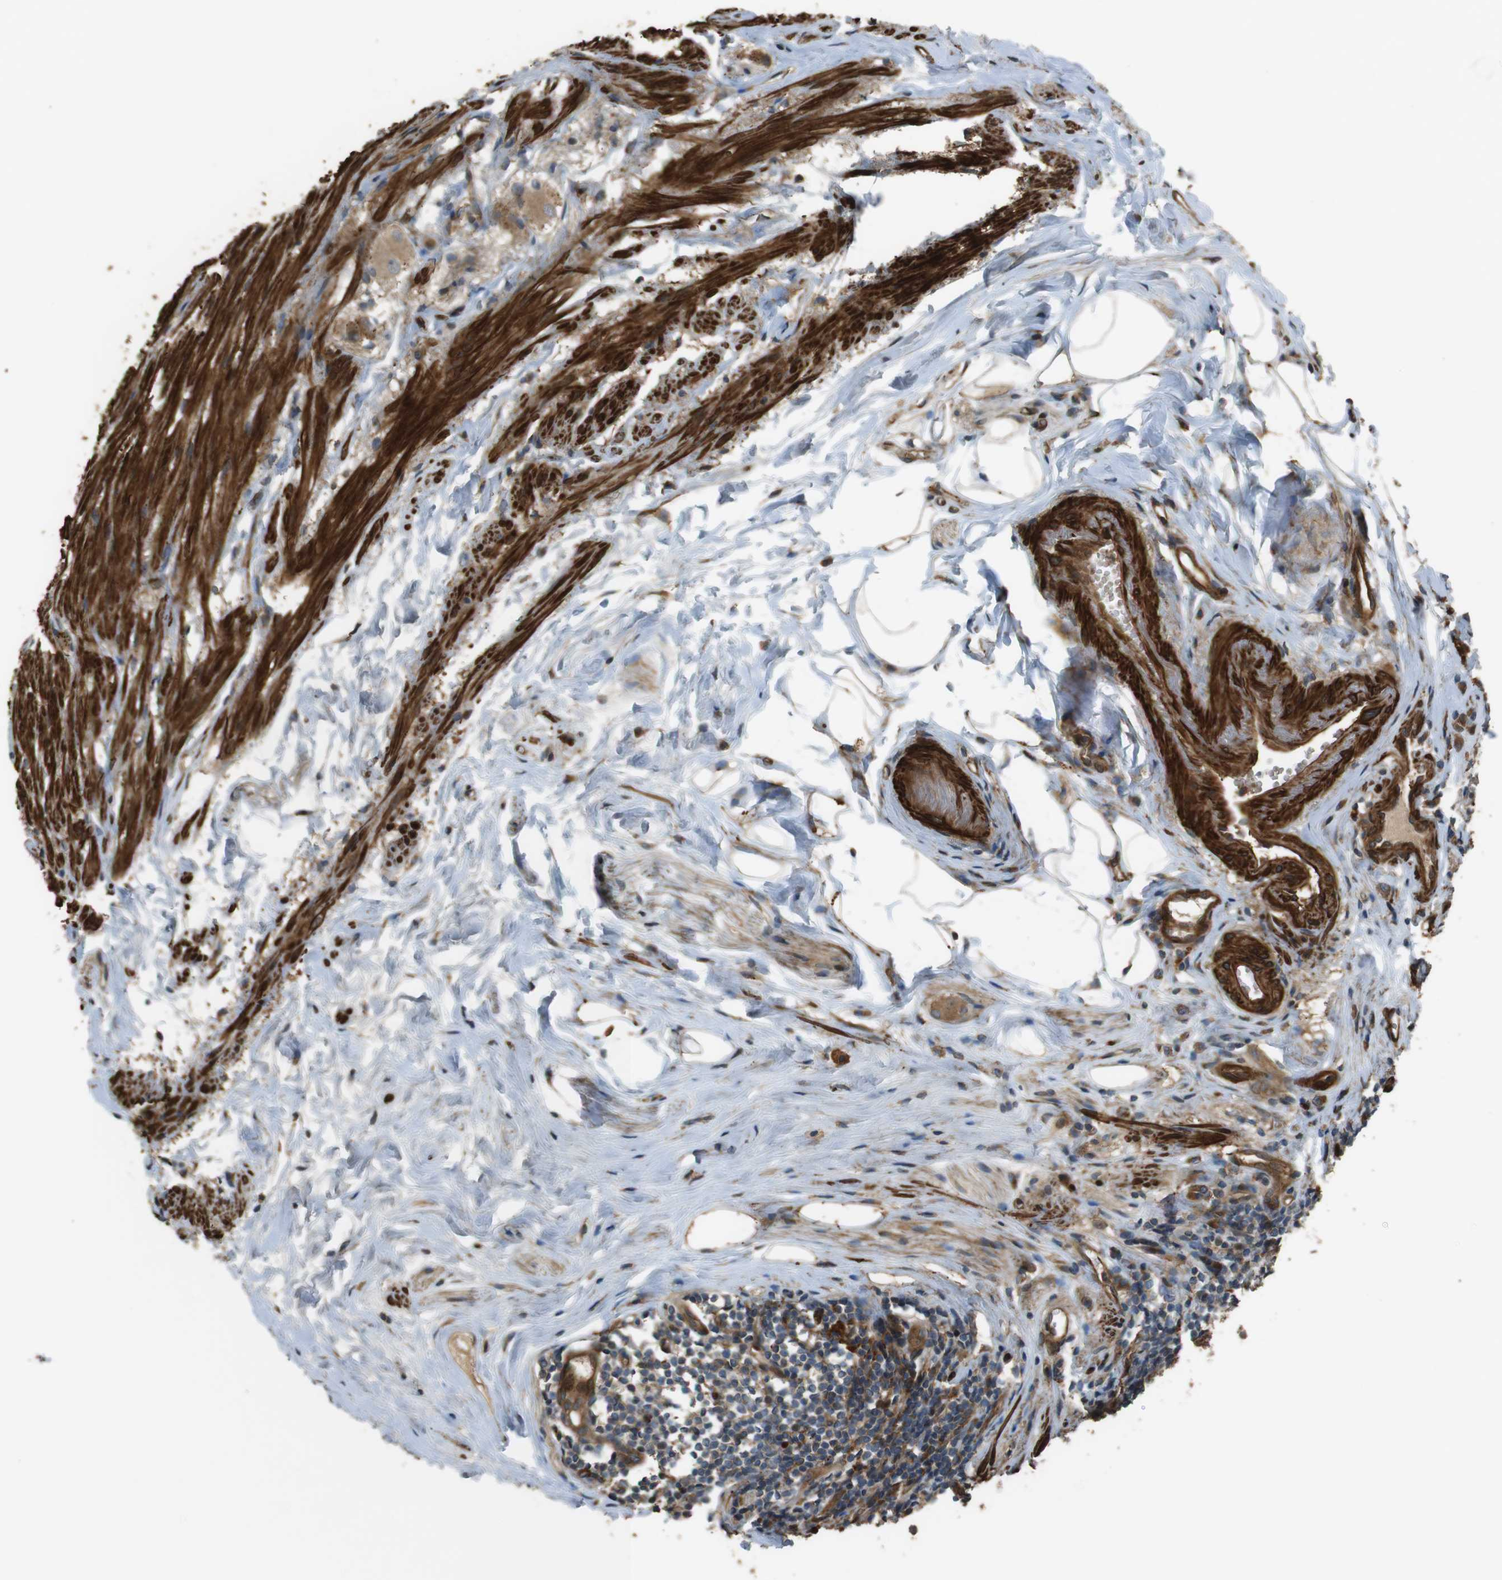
{"staining": {"intensity": "moderate", "quantity": ">75%", "location": "cytoplasmic/membranous"}, "tissue": "appendix", "cell_type": "Glandular cells", "image_type": "normal", "snomed": [{"axis": "morphology", "description": "Normal tissue, NOS"}, {"axis": "topography", "description": "Appendix"}], "caption": "An immunohistochemistry (IHC) image of normal tissue is shown. Protein staining in brown shows moderate cytoplasmic/membranous positivity in appendix within glandular cells.", "gene": "MSRB3", "patient": {"sex": "female", "age": 77}}